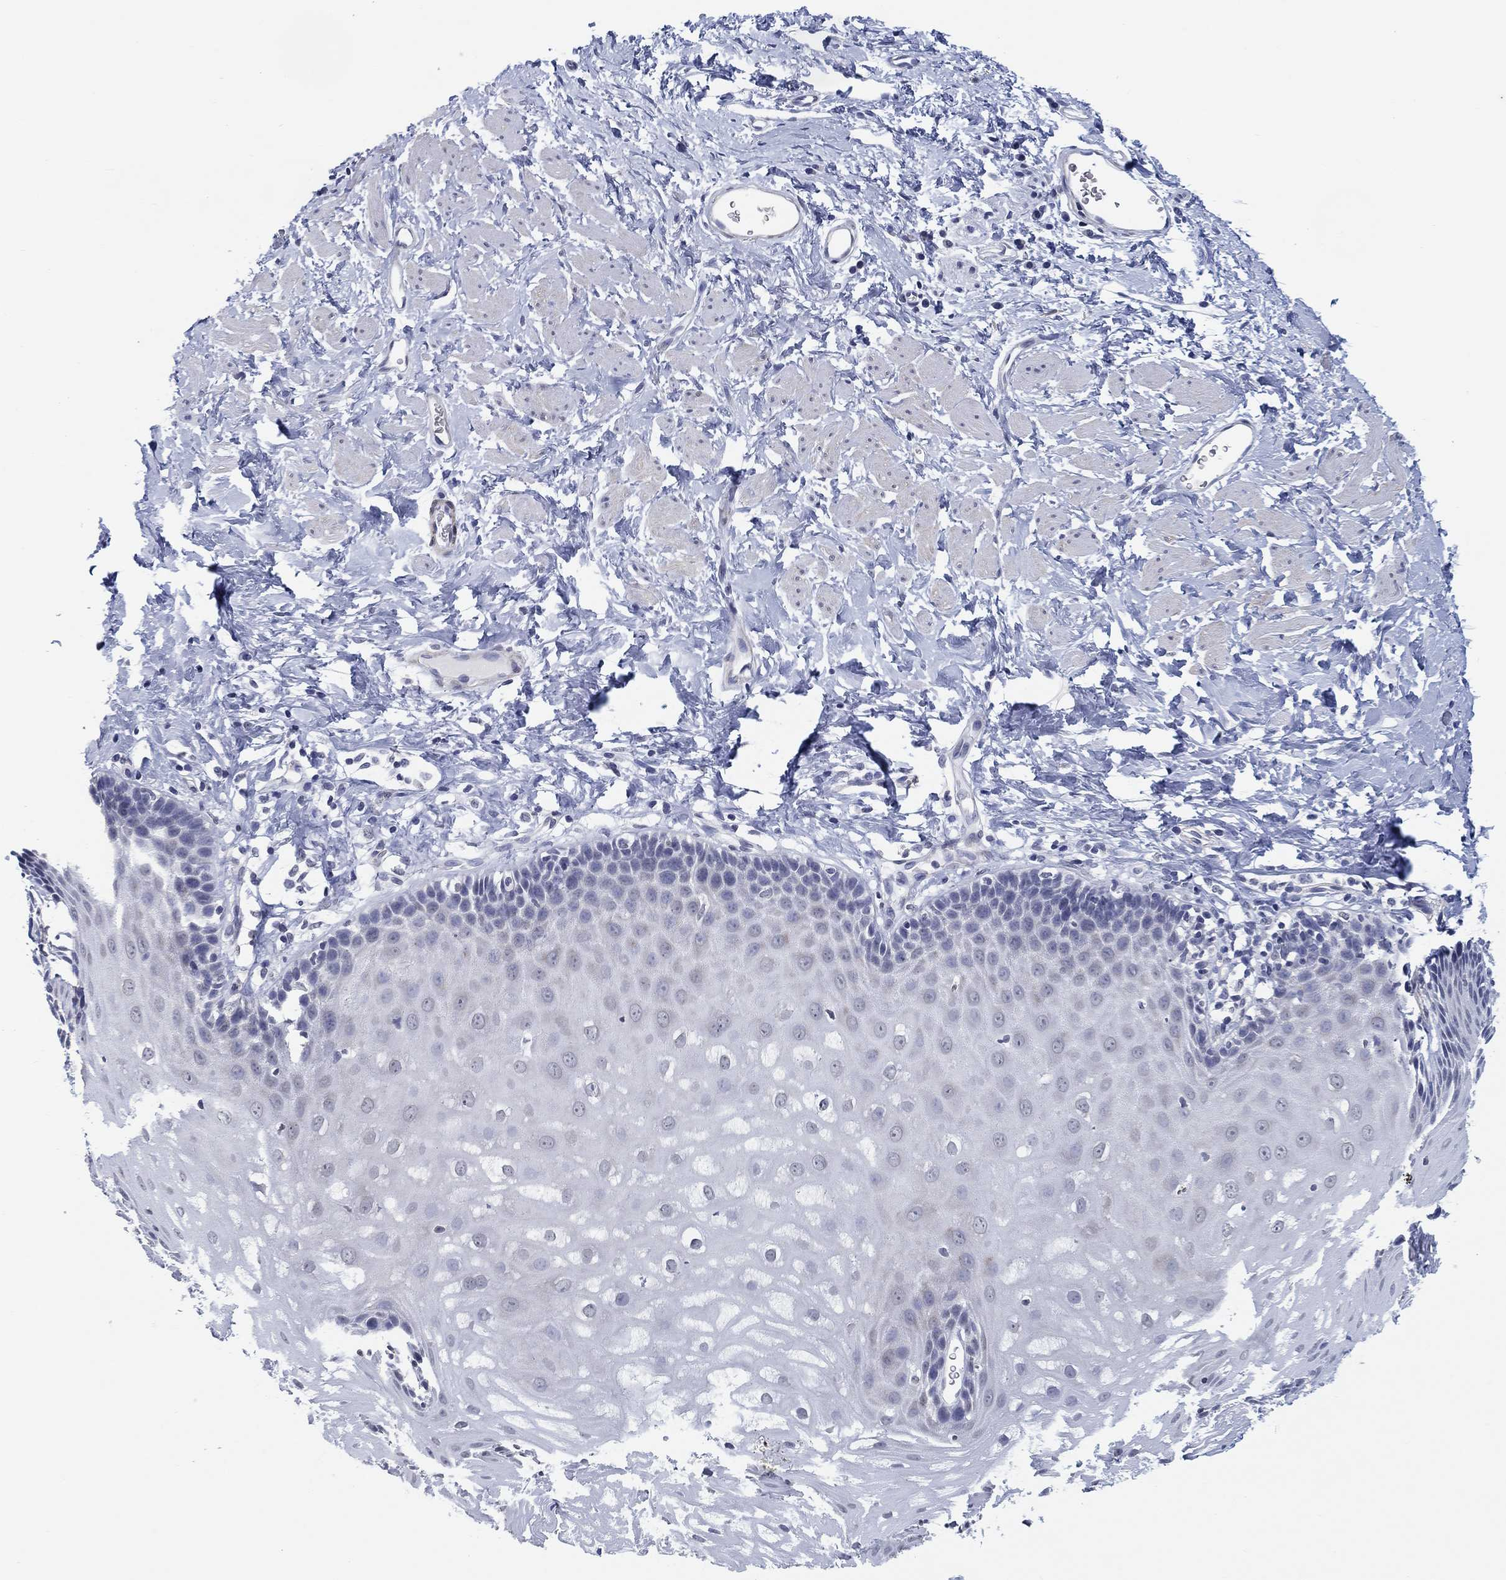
{"staining": {"intensity": "negative", "quantity": "none", "location": "none"}, "tissue": "esophagus", "cell_type": "Squamous epithelial cells", "image_type": "normal", "snomed": [{"axis": "morphology", "description": "Normal tissue, NOS"}, {"axis": "topography", "description": "Esophagus"}], "caption": "IHC photomicrograph of benign esophagus: human esophagus stained with DAB demonstrates no significant protein positivity in squamous epithelial cells.", "gene": "OTUB2", "patient": {"sex": "male", "age": 64}}